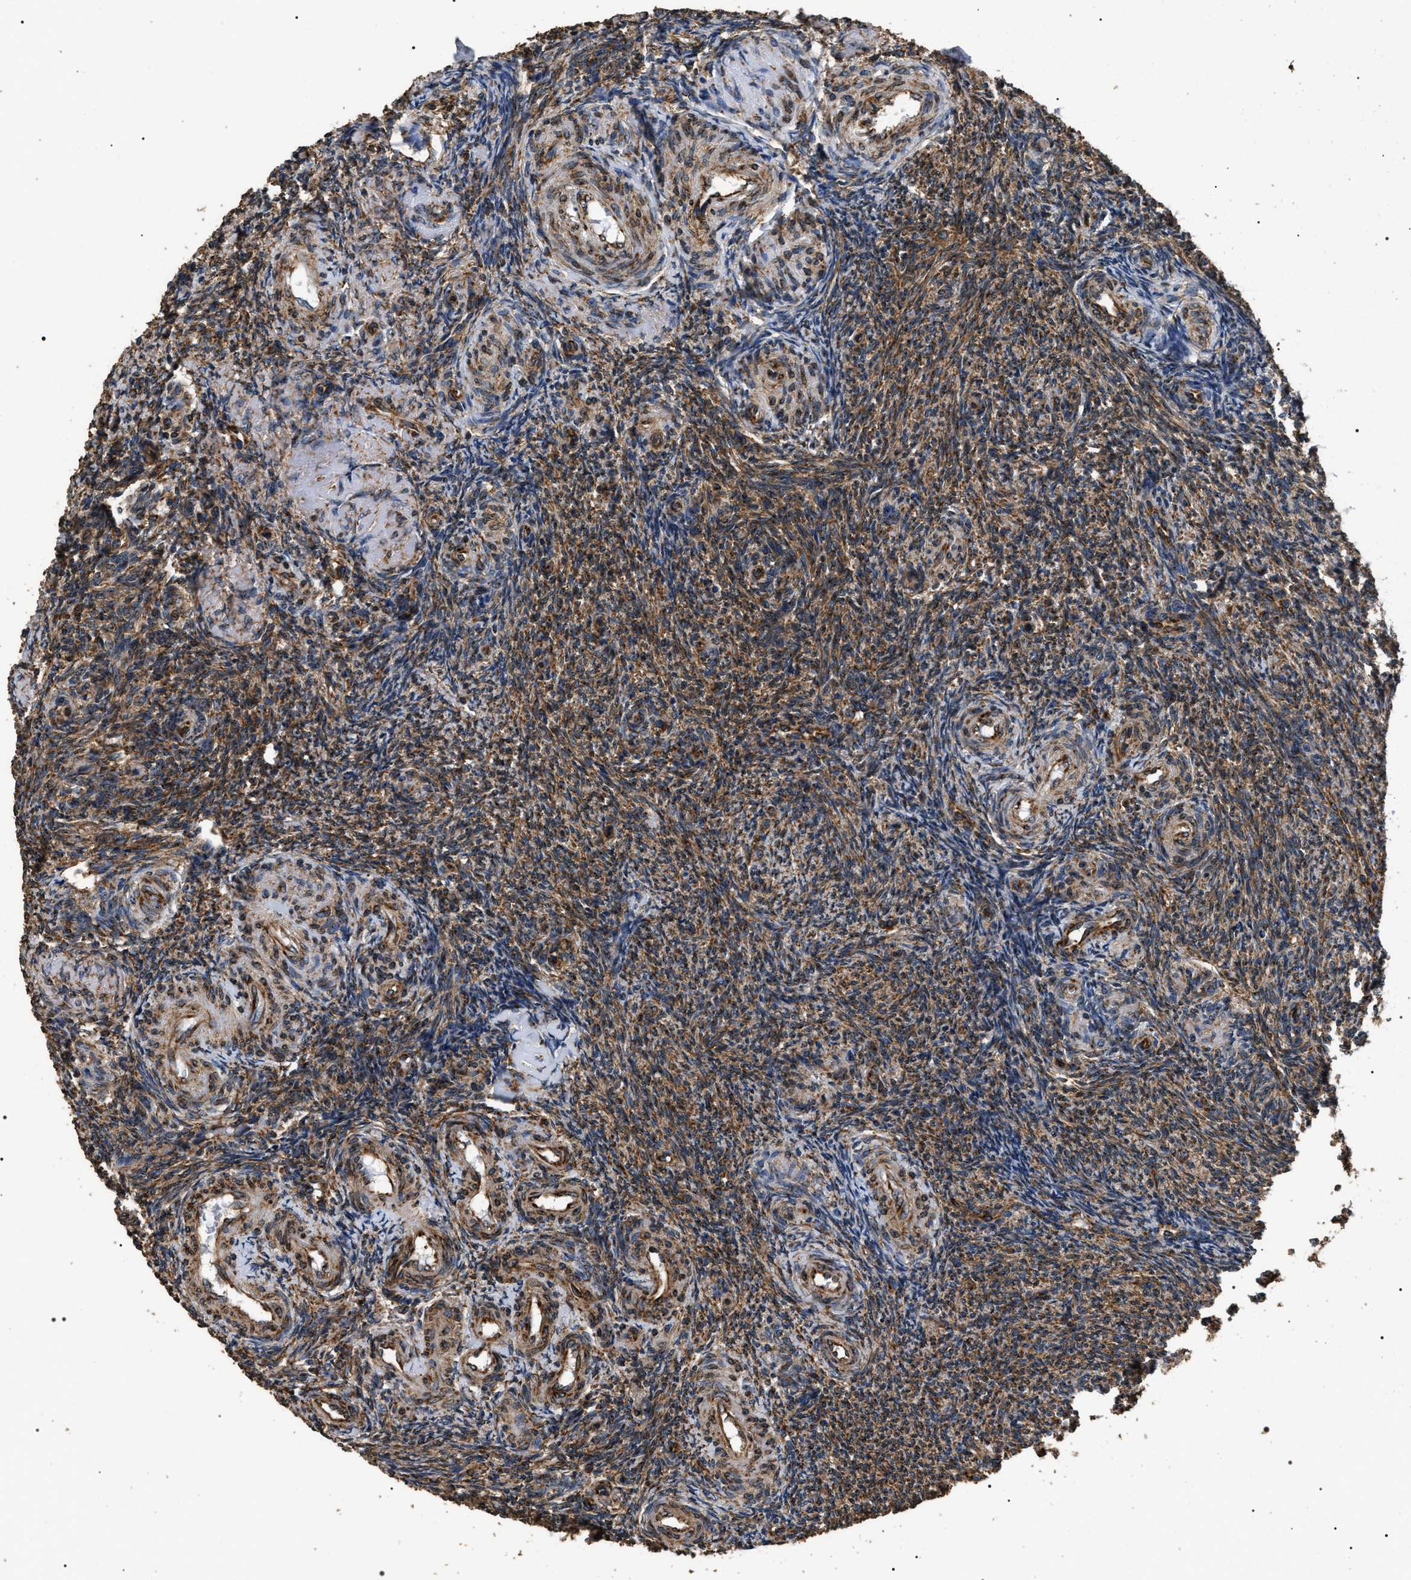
{"staining": {"intensity": "strong", "quantity": ">75%", "location": "cytoplasmic/membranous"}, "tissue": "ovary", "cell_type": "Follicle cells", "image_type": "normal", "snomed": [{"axis": "morphology", "description": "Normal tissue, NOS"}, {"axis": "topography", "description": "Ovary"}], "caption": "Brown immunohistochemical staining in normal ovary displays strong cytoplasmic/membranous positivity in approximately >75% of follicle cells.", "gene": "KTN1", "patient": {"sex": "female", "age": 41}}